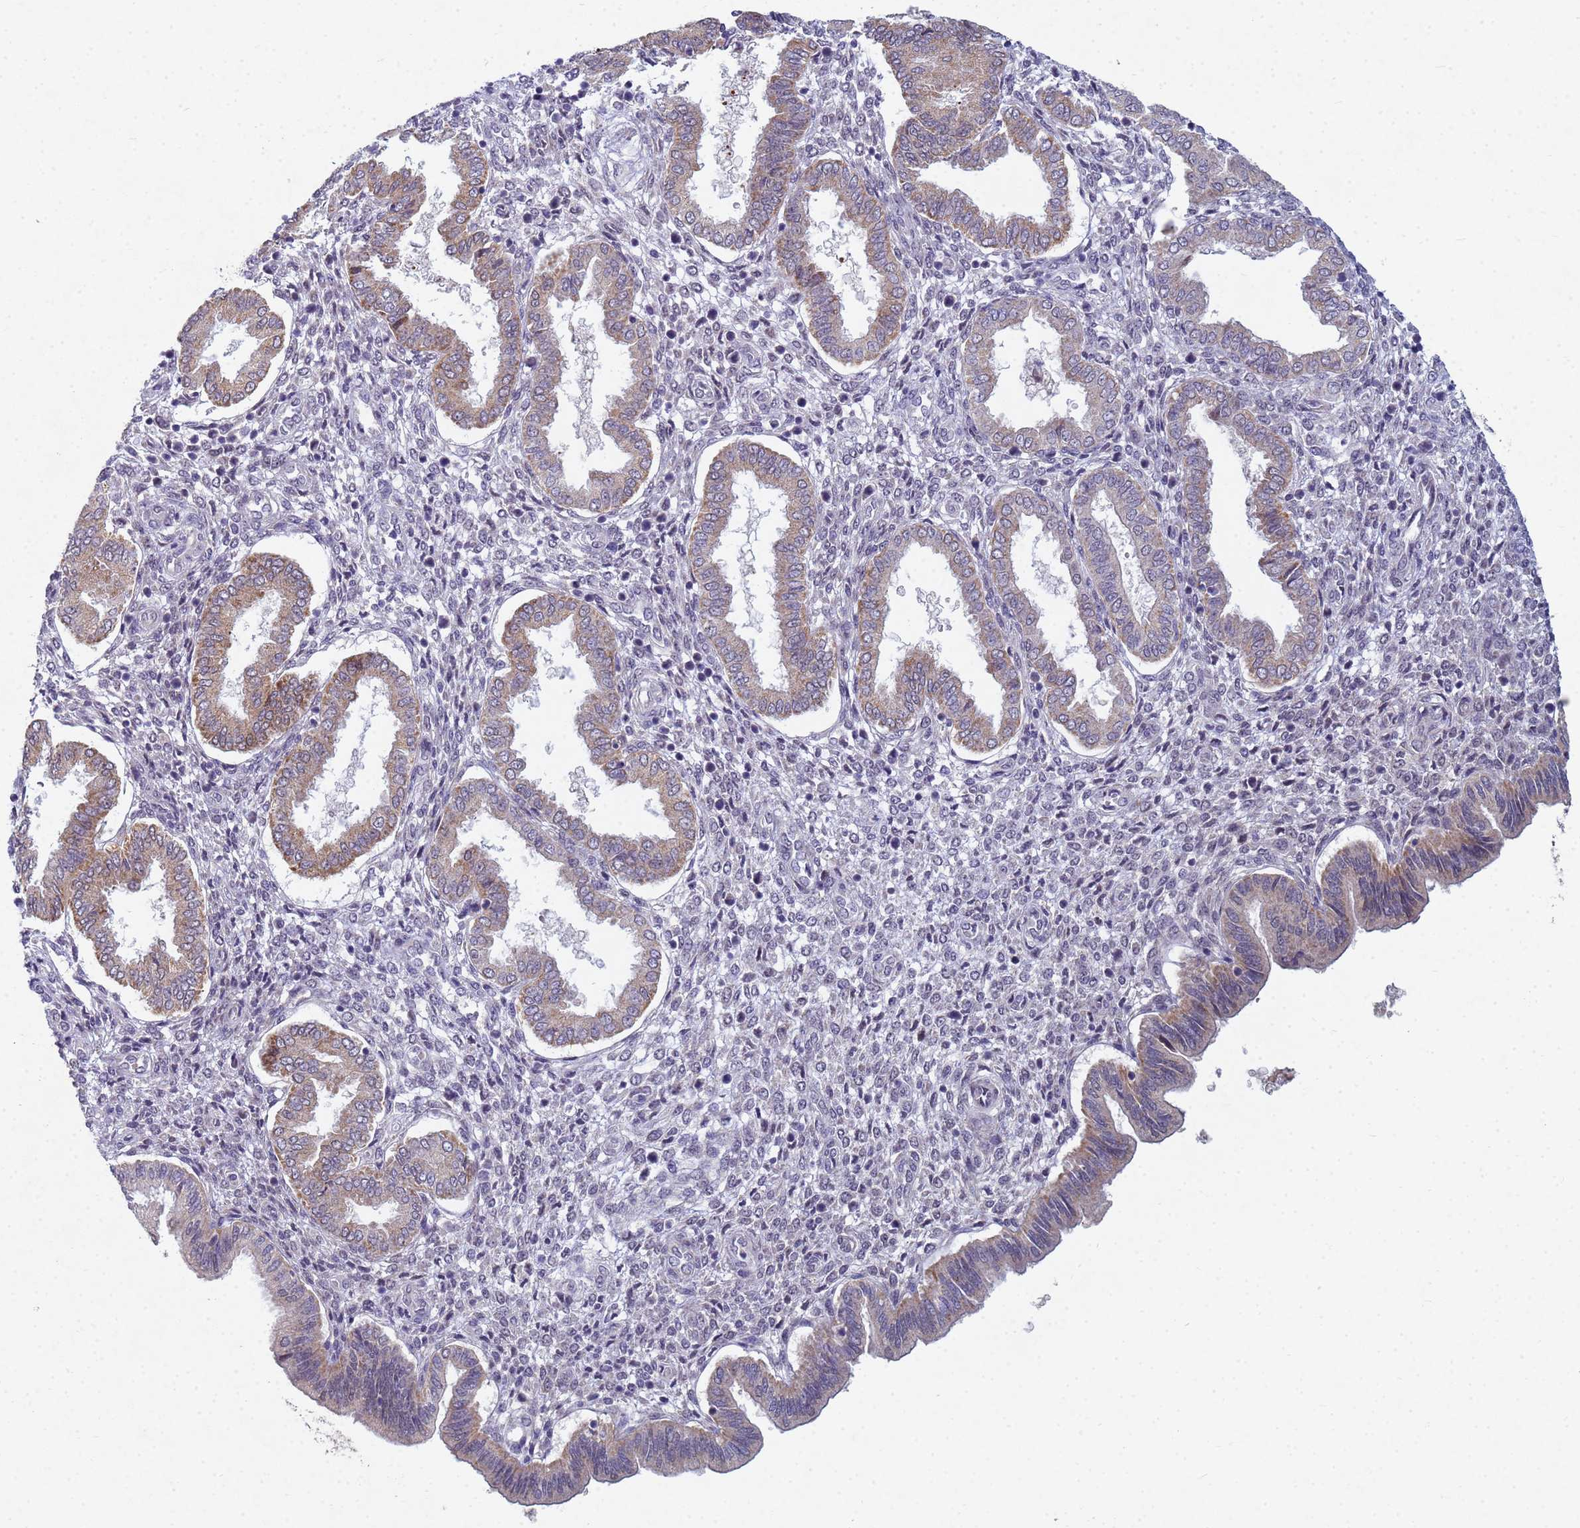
{"staining": {"intensity": "negative", "quantity": "none", "location": "none"}, "tissue": "endometrium", "cell_type": "Cells in endometrial stroma", "image_type": "normal", "snomed": [{"axis": "morphology", "description": "Normal tissue, NOS"}, {"axis": "topography", "description": "Endometrium"}], "caption": "The photomicrograph exhibits no staining of cells in endometrial stroma in normal endometrium.", "gene": "TNPO2", "patient": {"sex": "female", "age": 24}}